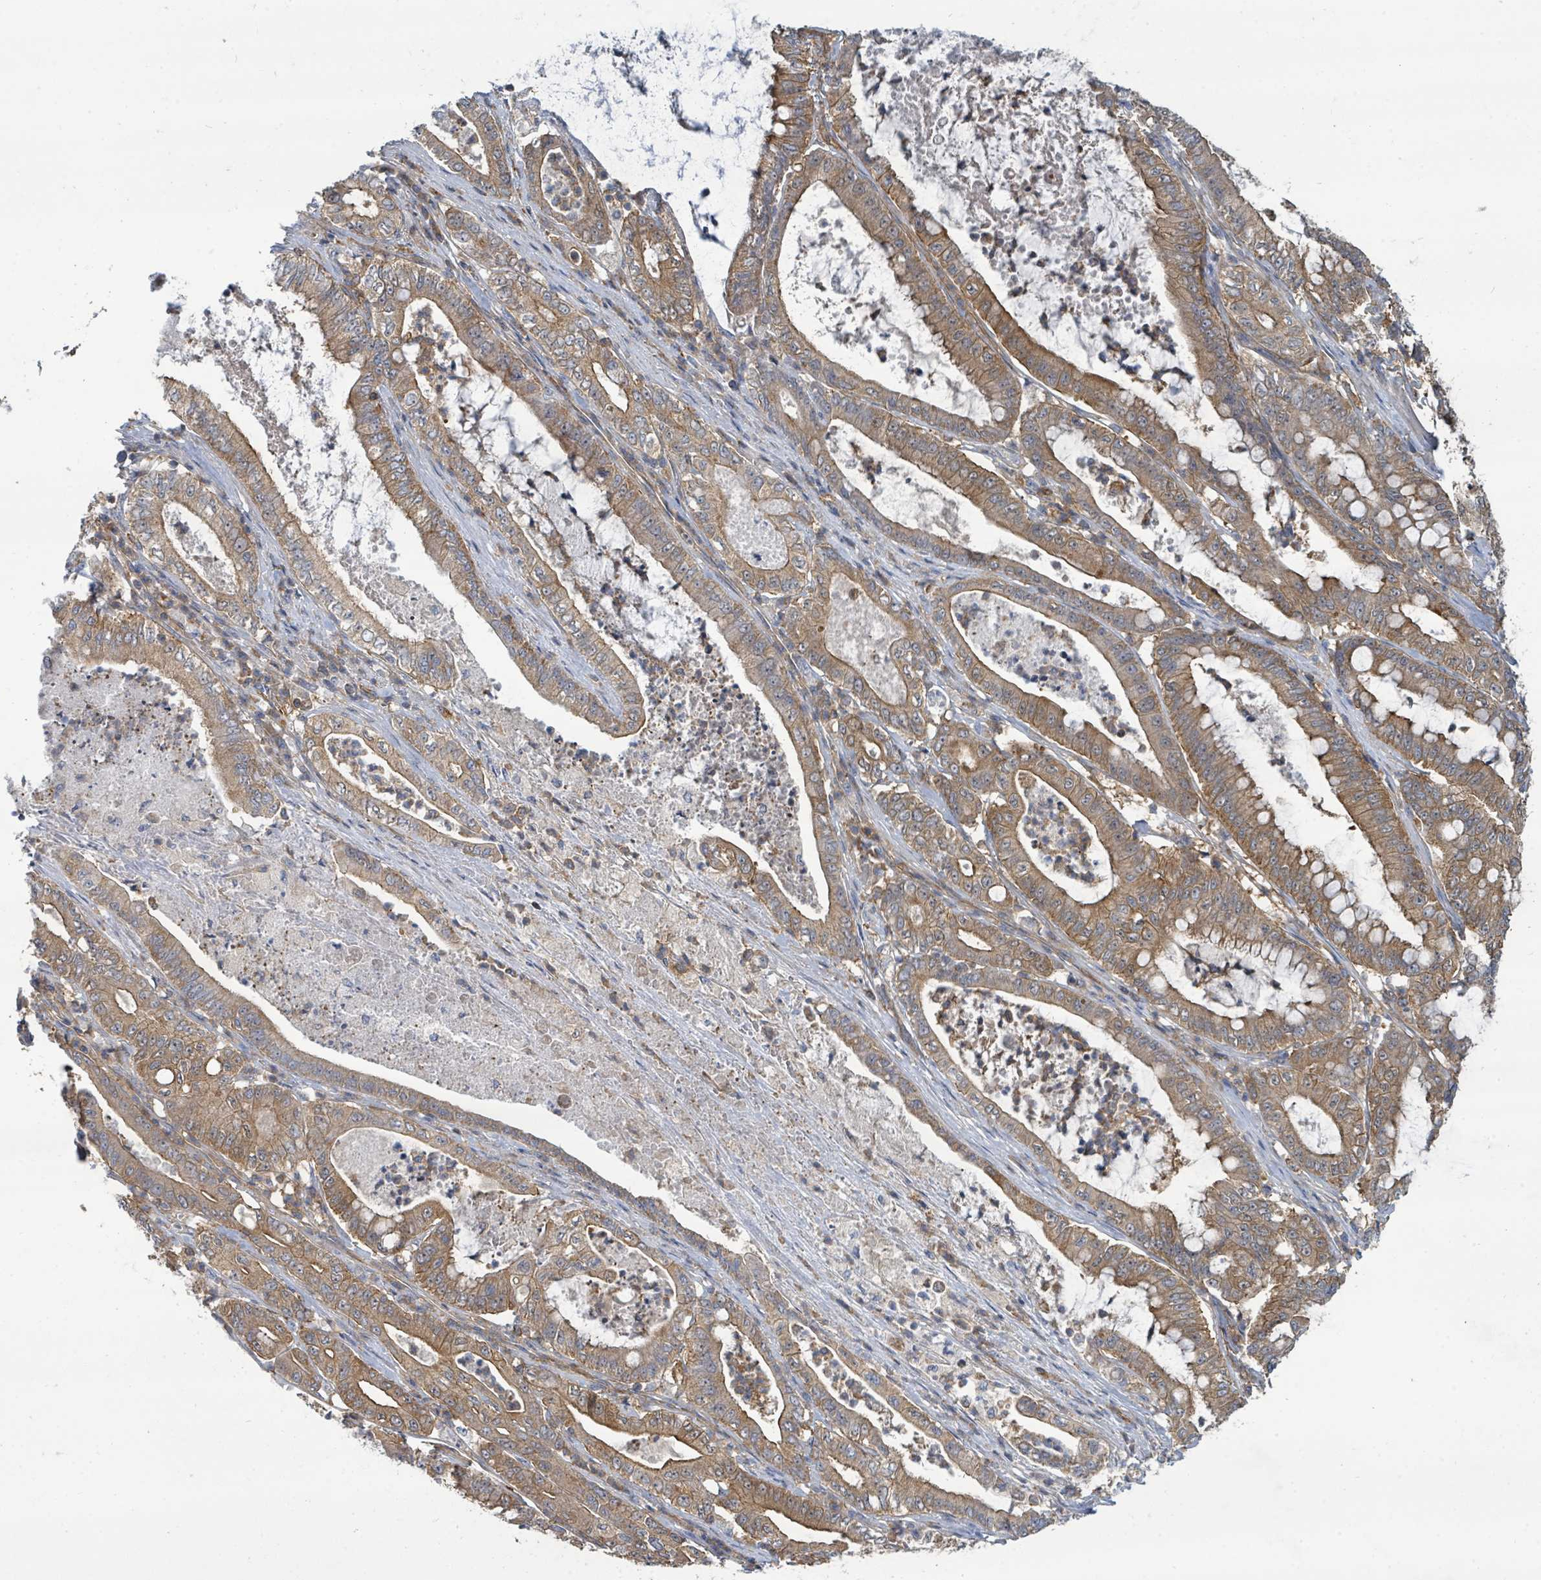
{"staining": {"intensity": "moderate", "quantity": ">75%", "location": "cytoplasmic/membranous"}, "tissue": "pancreatic cancer", "cell_type": "Tumor cells", "image_type": "cancer", "snomed": [{"axis": "morphology", "description": "Adenocarcinoma, NOS"}, {"axis": "topography", "description": "Pancreas"}], "caption": "This histopathology image demonstrates pancreatic adenocarcinoma stained with IHC to label a protein in brown. The cytoplasmic/membranous of tumor cells show moderate positivity for the protein. Nuclei are counter-stained blue.", "gene": "BOLA2B", "patient": {"sex": "male", "age": 71}}